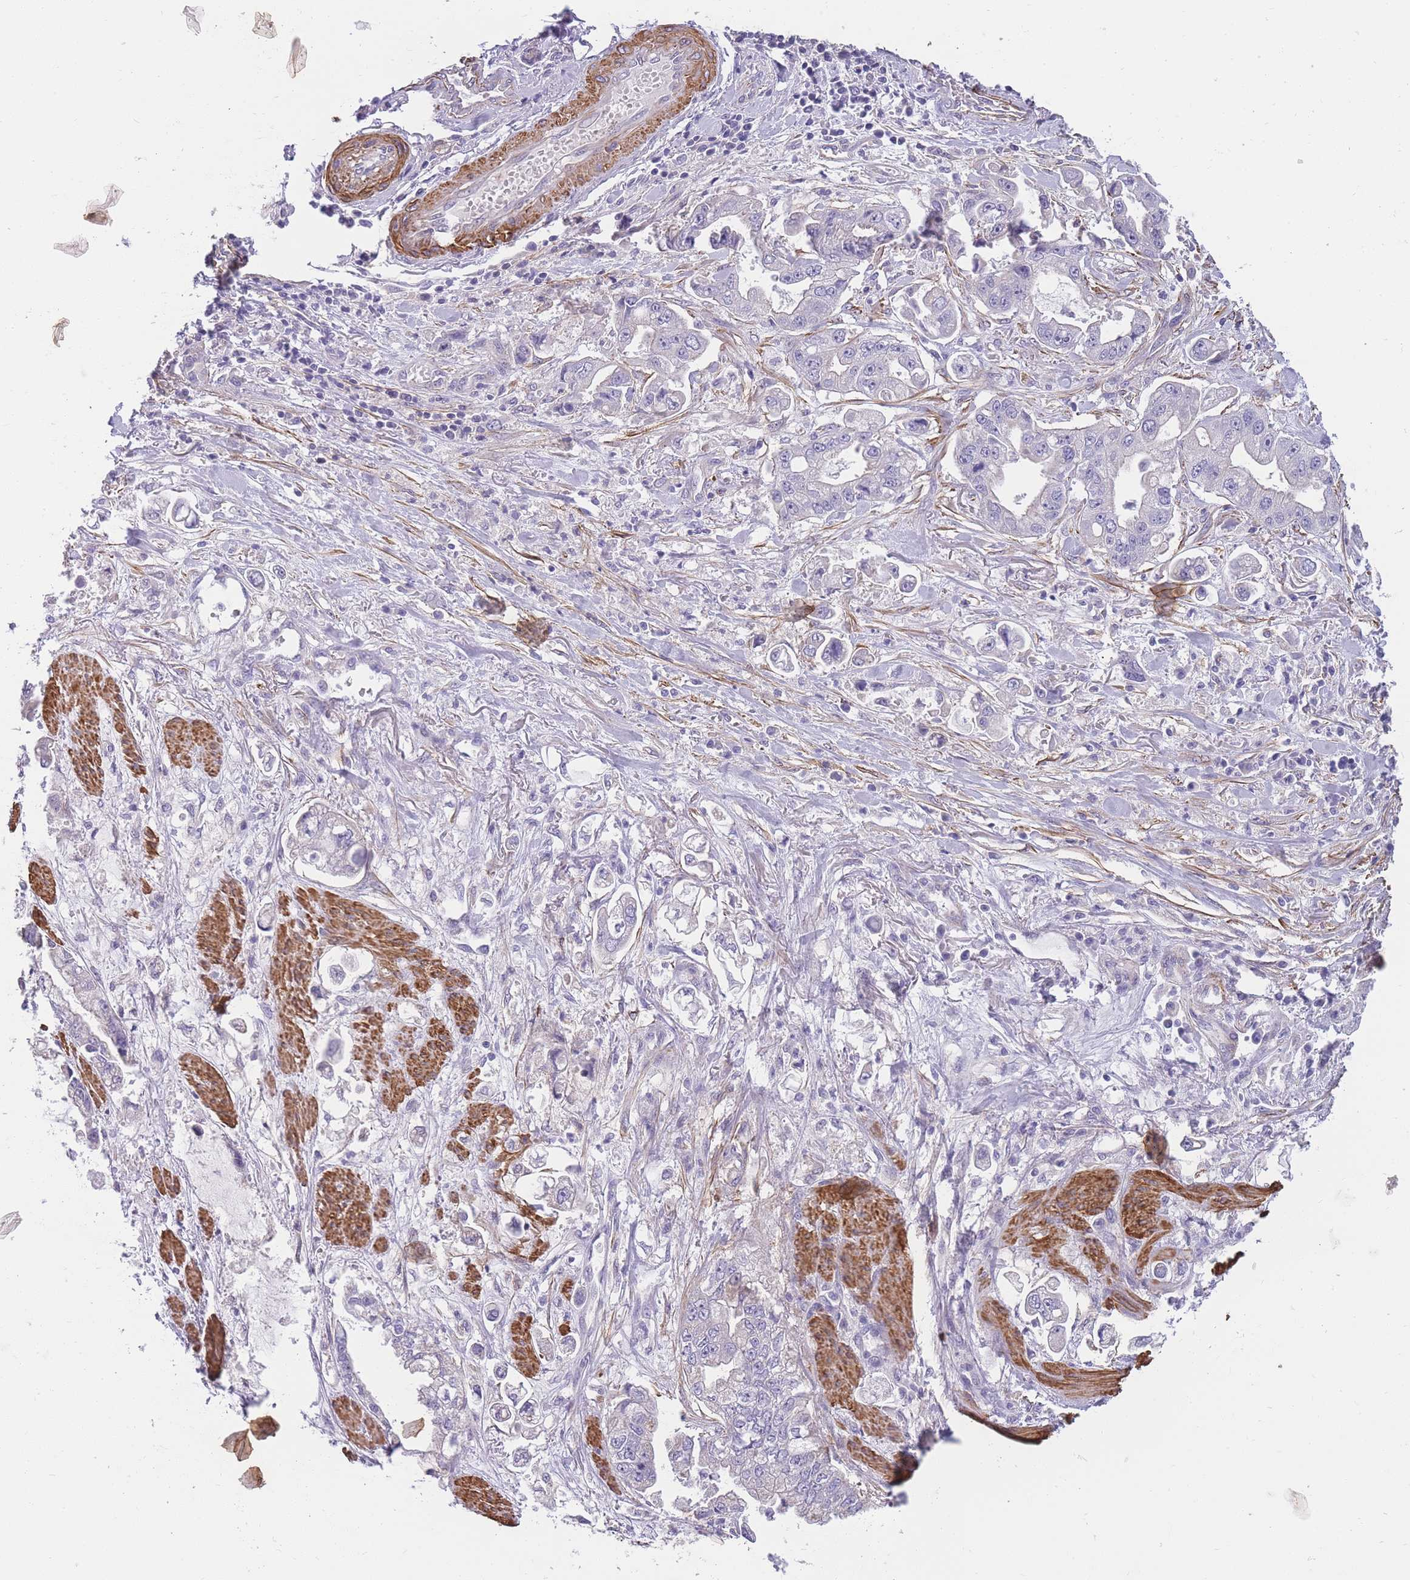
{"staining": {"intensity": "negative", "quantity": "none", "location": "none"}, "tissue": "stomach cancer", "cell_type": "Tumor cells", "image_type": "cancer", "snomed": [{"axis": "morphology", "description": "Adenocarcinoma, NOS"}, {"axis": "topography", "description": "Stomach"}], "caption": "Protein analysis of stomach cancer demonstrates no significant staining in tumor cells.", "gene": "FAM124A", "patient": {"sex": "male", "age": 62}}